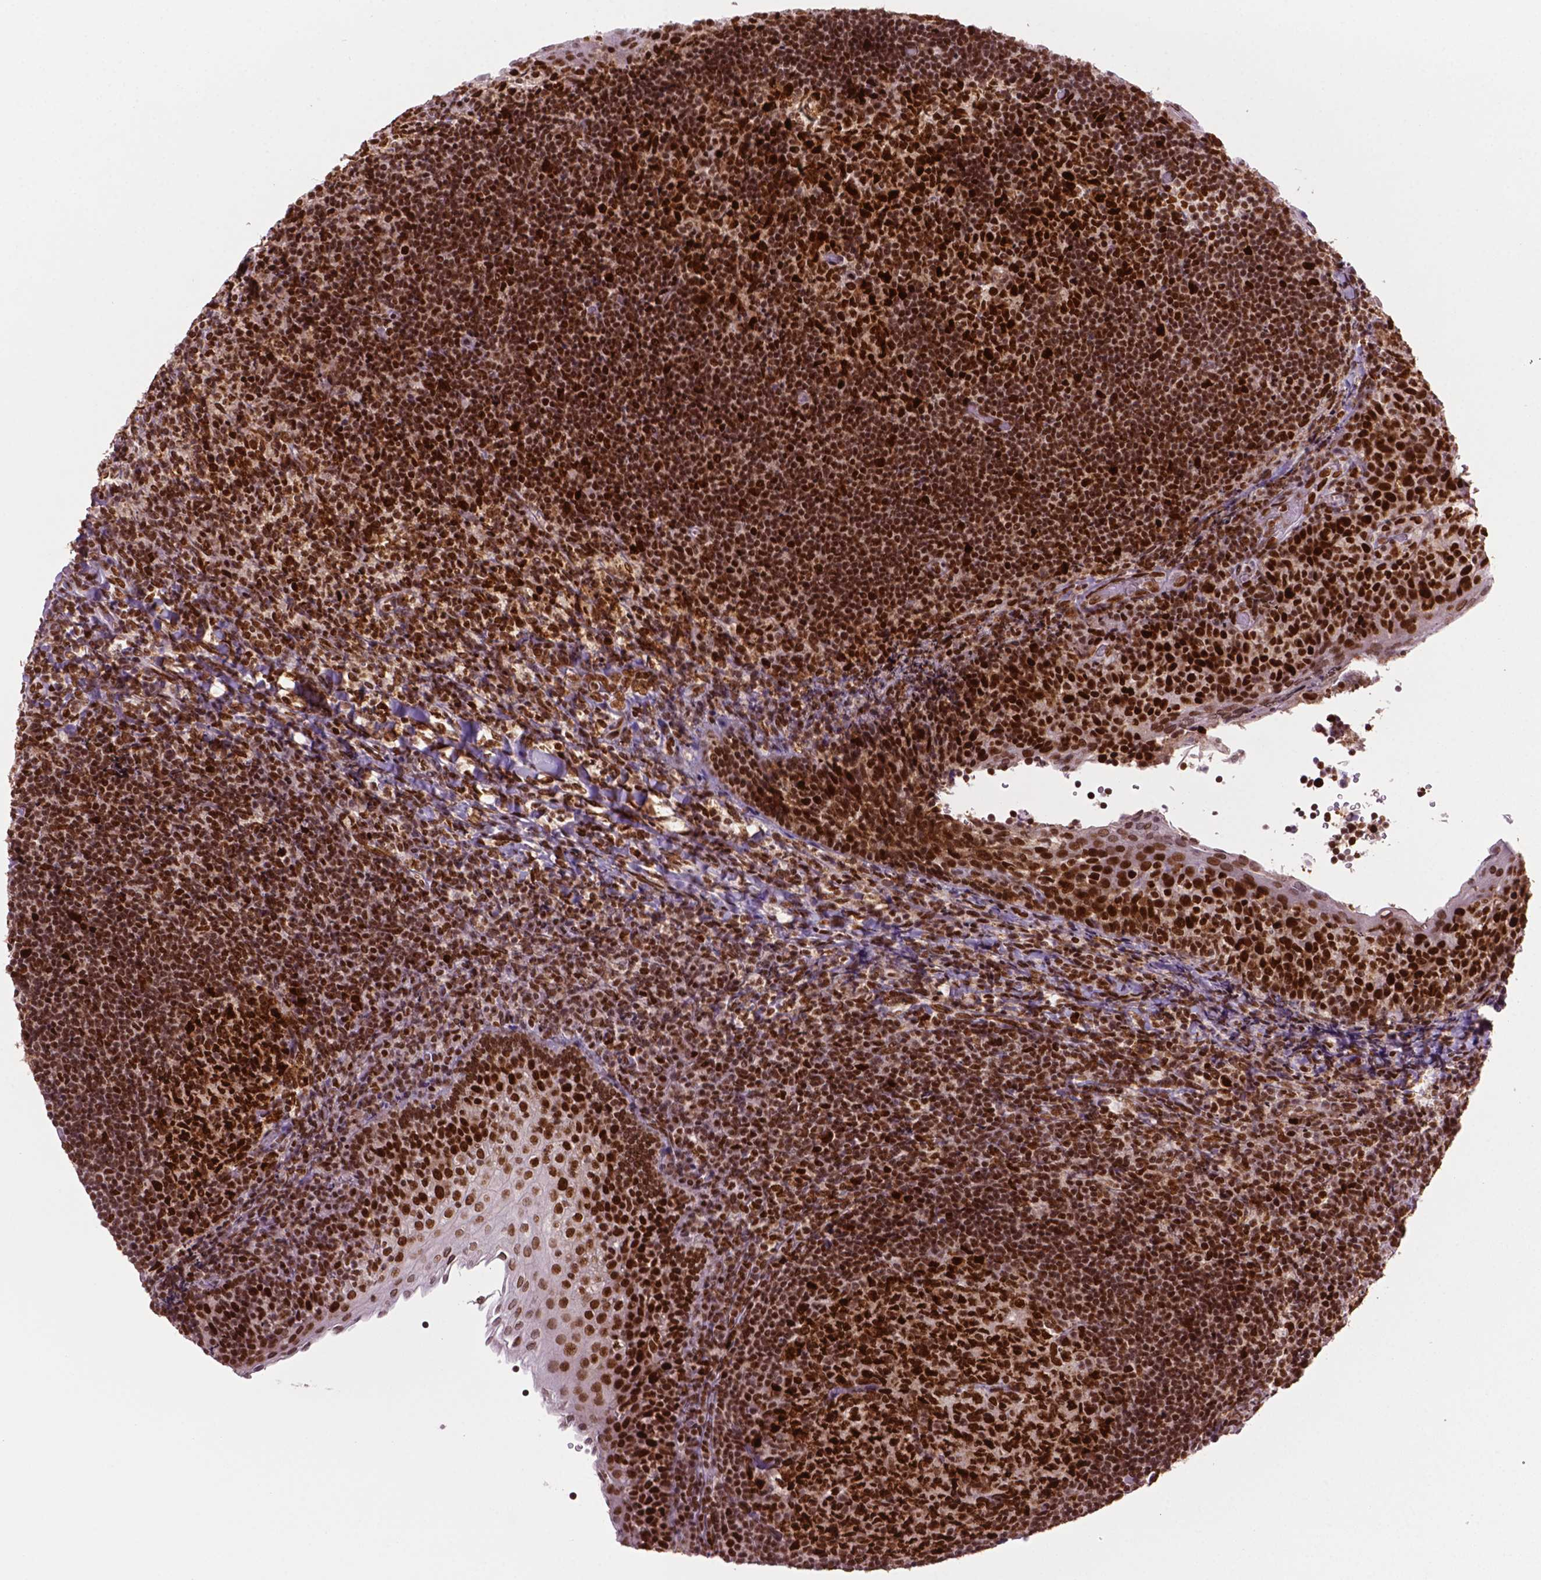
{"staining": {"intensity": "strong", "quantity": ">75%", "location": "nuclear"}, "tissue": "tonsil", "cell_type": "Germinal center cells", "image_type": "normal", "snomed": [{"axis": "morphology", "description": "Normal tissue, NOS"}, {"axis": "topography", "description": "Tonsil"}], "caption": "Protein staining by immunohistochemistry exhibits strong nuclear positivity in approximately >75% of germinal center cells in benign tonsil.", "gene": "MLH1", "patient": {"sex": "female", "age": 10}}